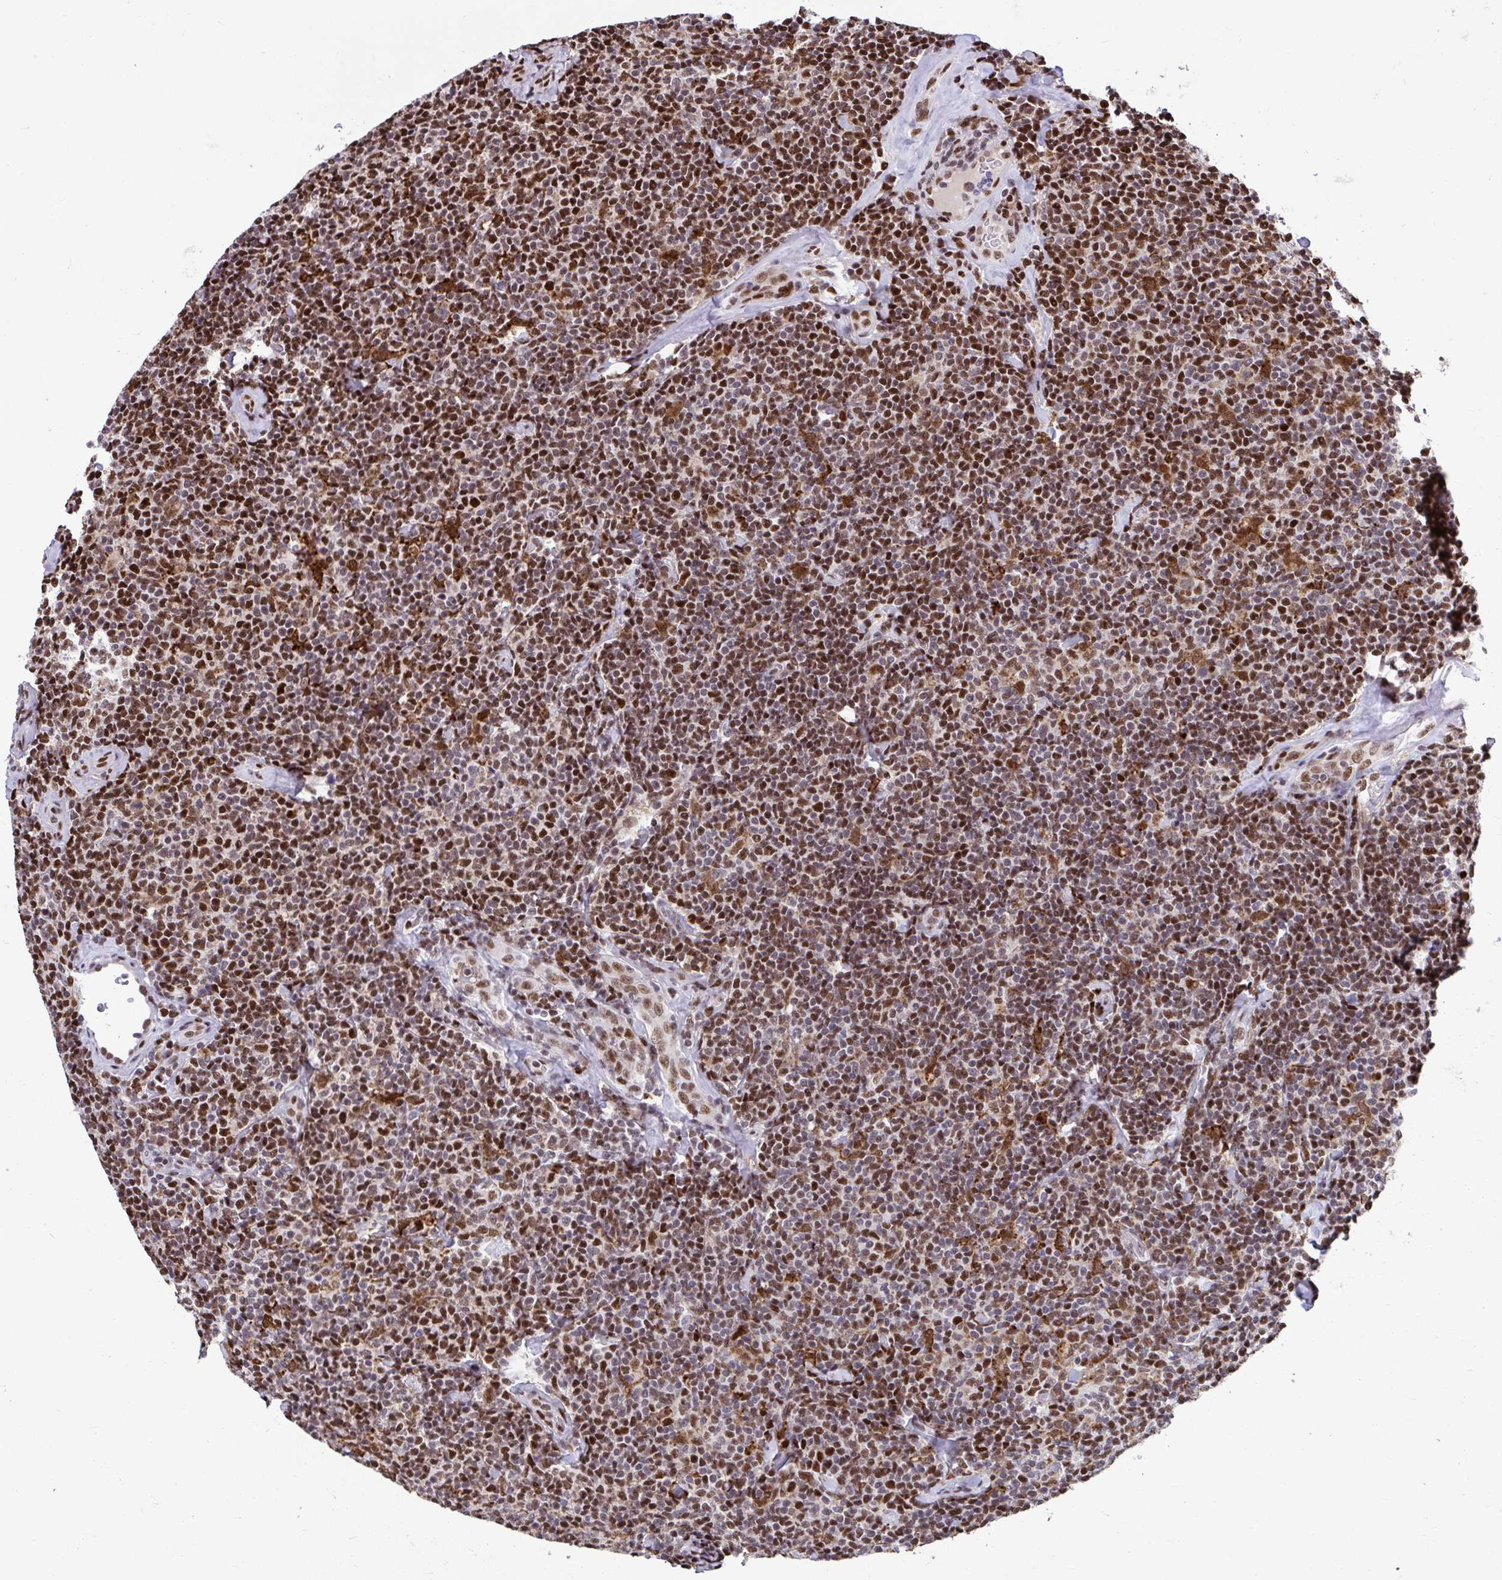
{"staining": {"intensity": "moderate", "quantity": ">75%", "location": "nuclear"}, "tissue": "lymphoma", "cell_type": "Tumor cells", "image_type": "cancer", "snomed": [{"axis": "morphology", "description": "Malignant lymphoma, non-Hodgkin's type, Low grade"}, {"axis": "topography", "description": "Lymph node"}], "caption": "The photomicrograph shows staining of lymphoma, revealing moderate nuclear protein positivity (brown color) within tumor cells. (brown staining indicates protein expression, while blue staining denotes nuclei).", "gene": "SLC35C2", "patient": {"sex": "female", "age": 56}}